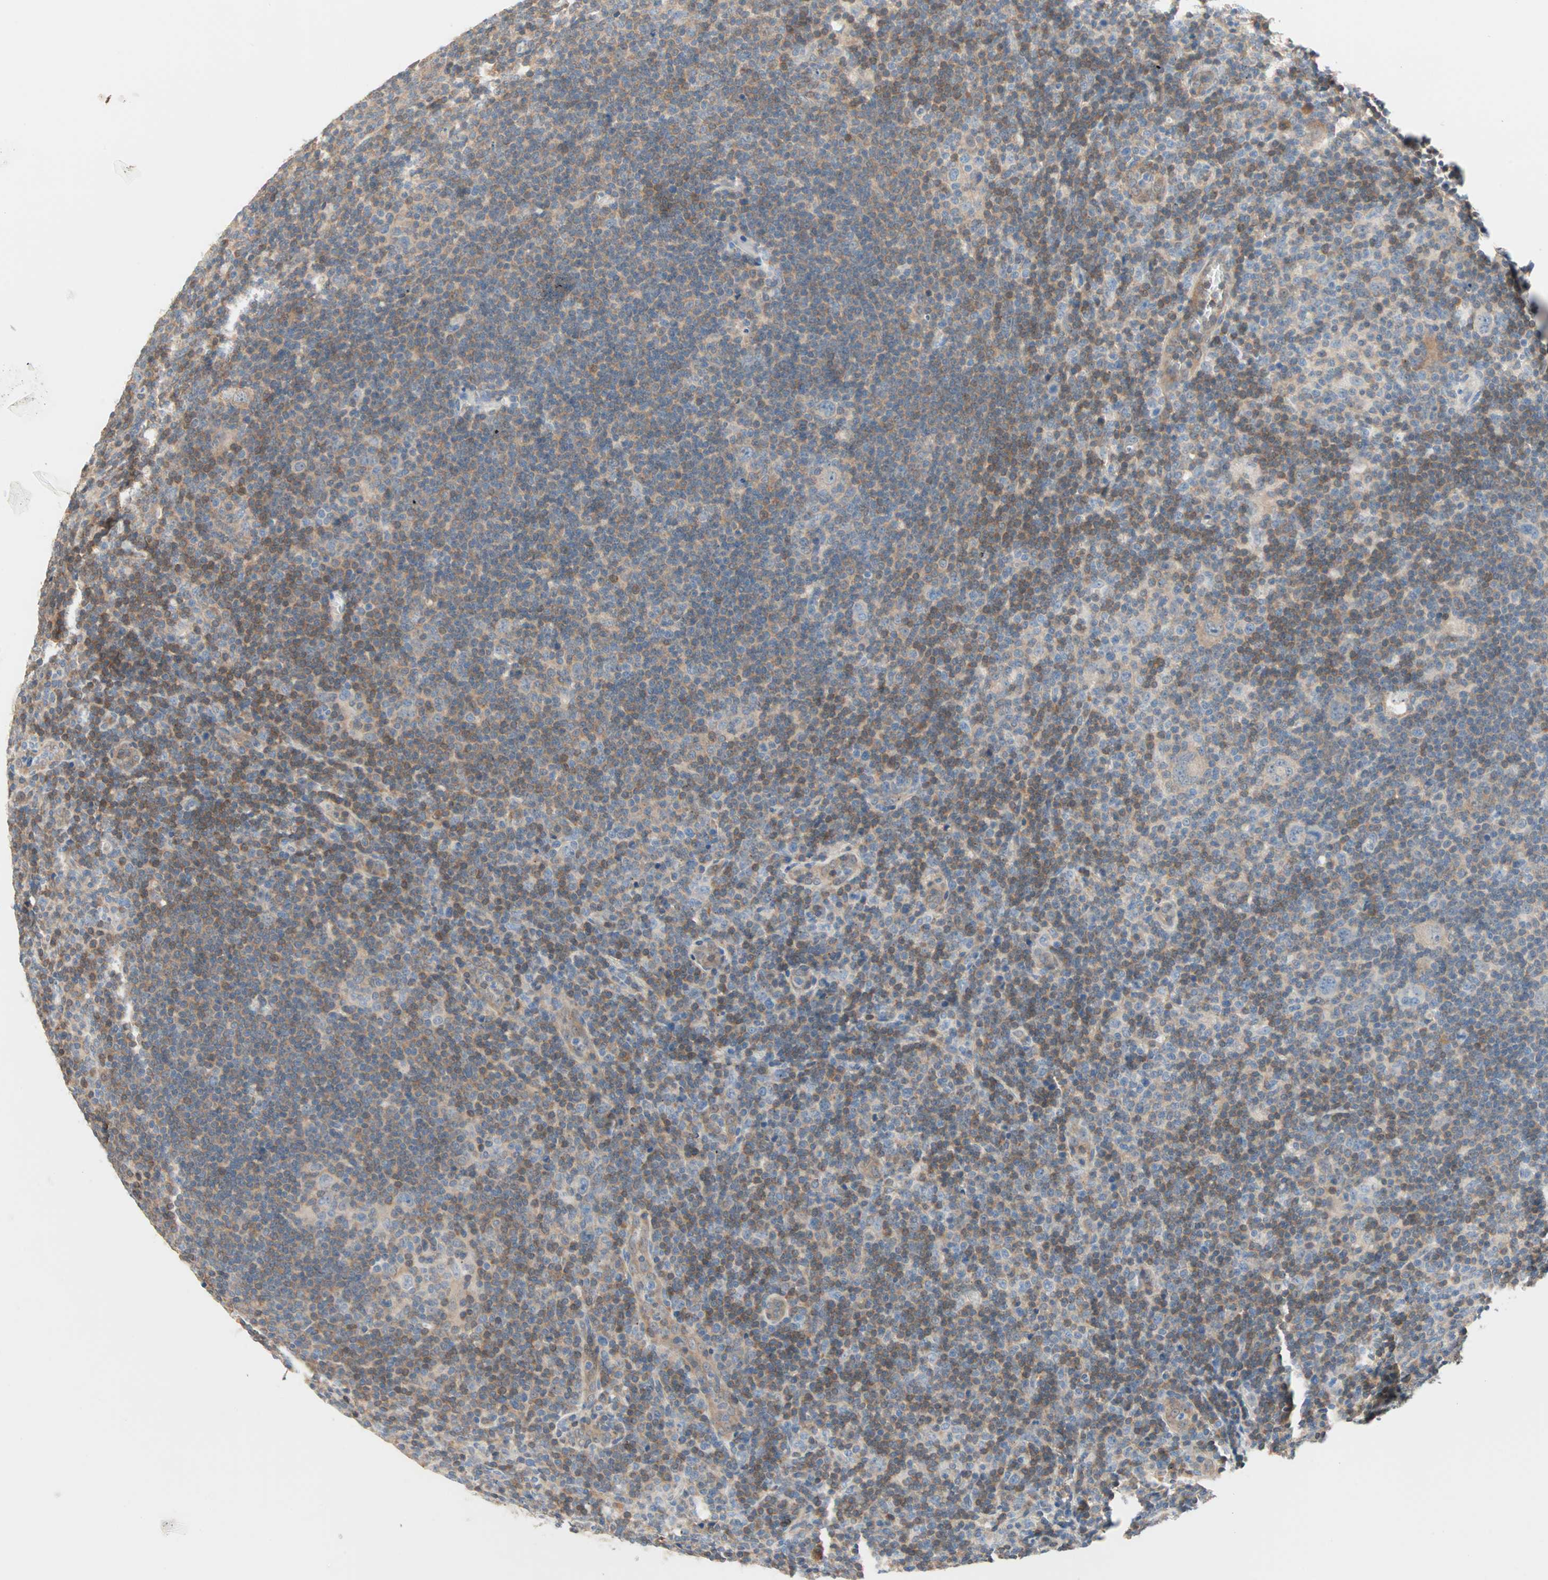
{"staining": {"intensity": "weak", "quantity": ">75%", "location": "cytoplasmic/membranous"}, "tissue": "lymphoma", "cell_type": "Tumor cells", "image_type": "cancer", "snomed": [{"axis": "morphology", "description": "Hodgkin's disease, NOS"}, {"axis": "topography", "description": "Lymph node"}], "caption": "DAB immunohistochemical staining of human lymphoma displays weak cytoplasmic/membranous protein positivity in approximately >75% of tumor cells.", "gene": "MPI", "patient": {"sex": "female", "age": 57}}